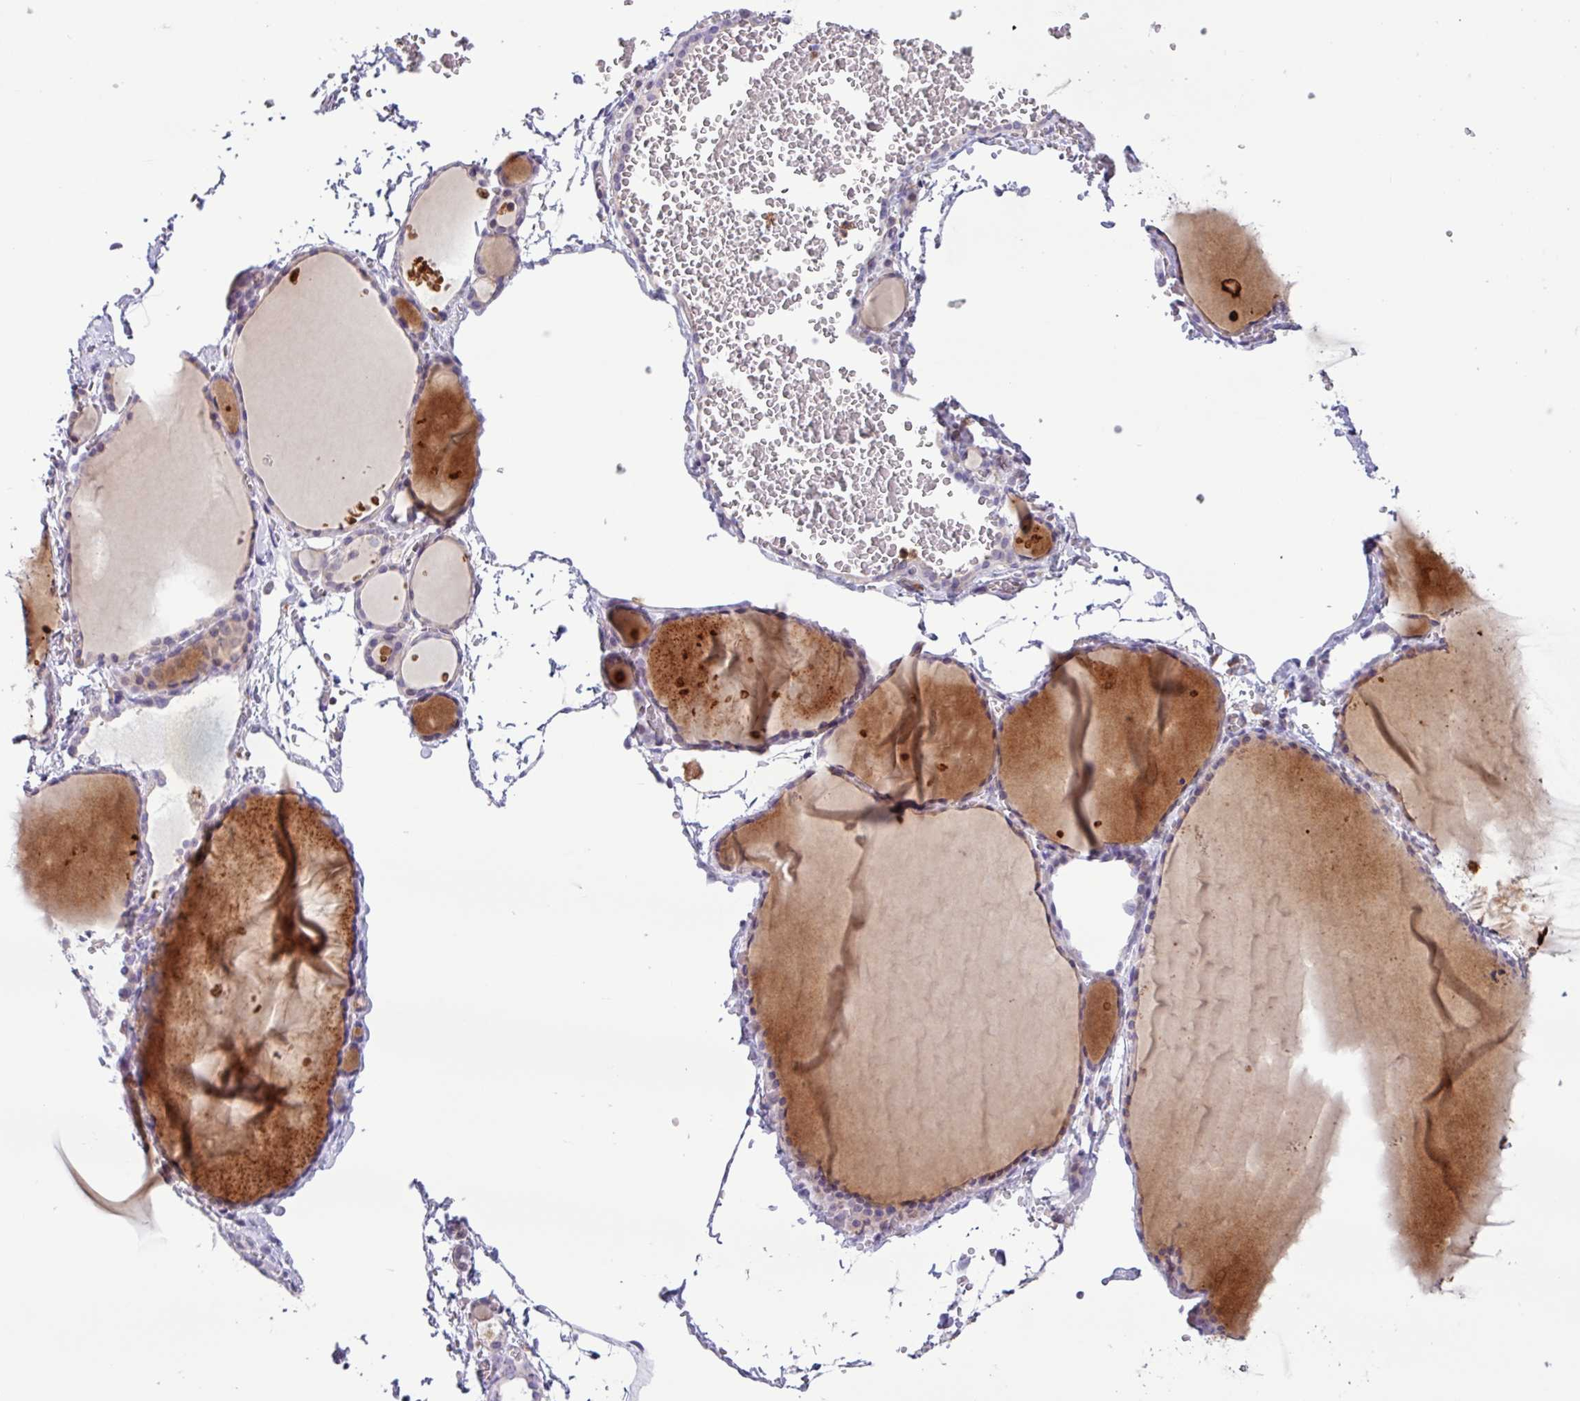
{"staining": {"intensity": "negative", "quantity": "none", "location": "none"}, "tissue": "thyroid gland", "cell_type": "Glandular cells", "image_type": "normal", "snomed": [{"axis": "morphology", "description": "Normal tissue, NOS"}, {"axis": "topography", "description": "Thyroid gland"}], "caption": "The micrograph reveals no staining of glandular cells in unremarkable thyroid gland. (Brightfield microscopy of DAB (3,3'-diaminobenzidine) immunohistochemistry (IHC) at high magnification).", "gene": "ACTR3B", "patient": {"sex": "female", "age": 49}}